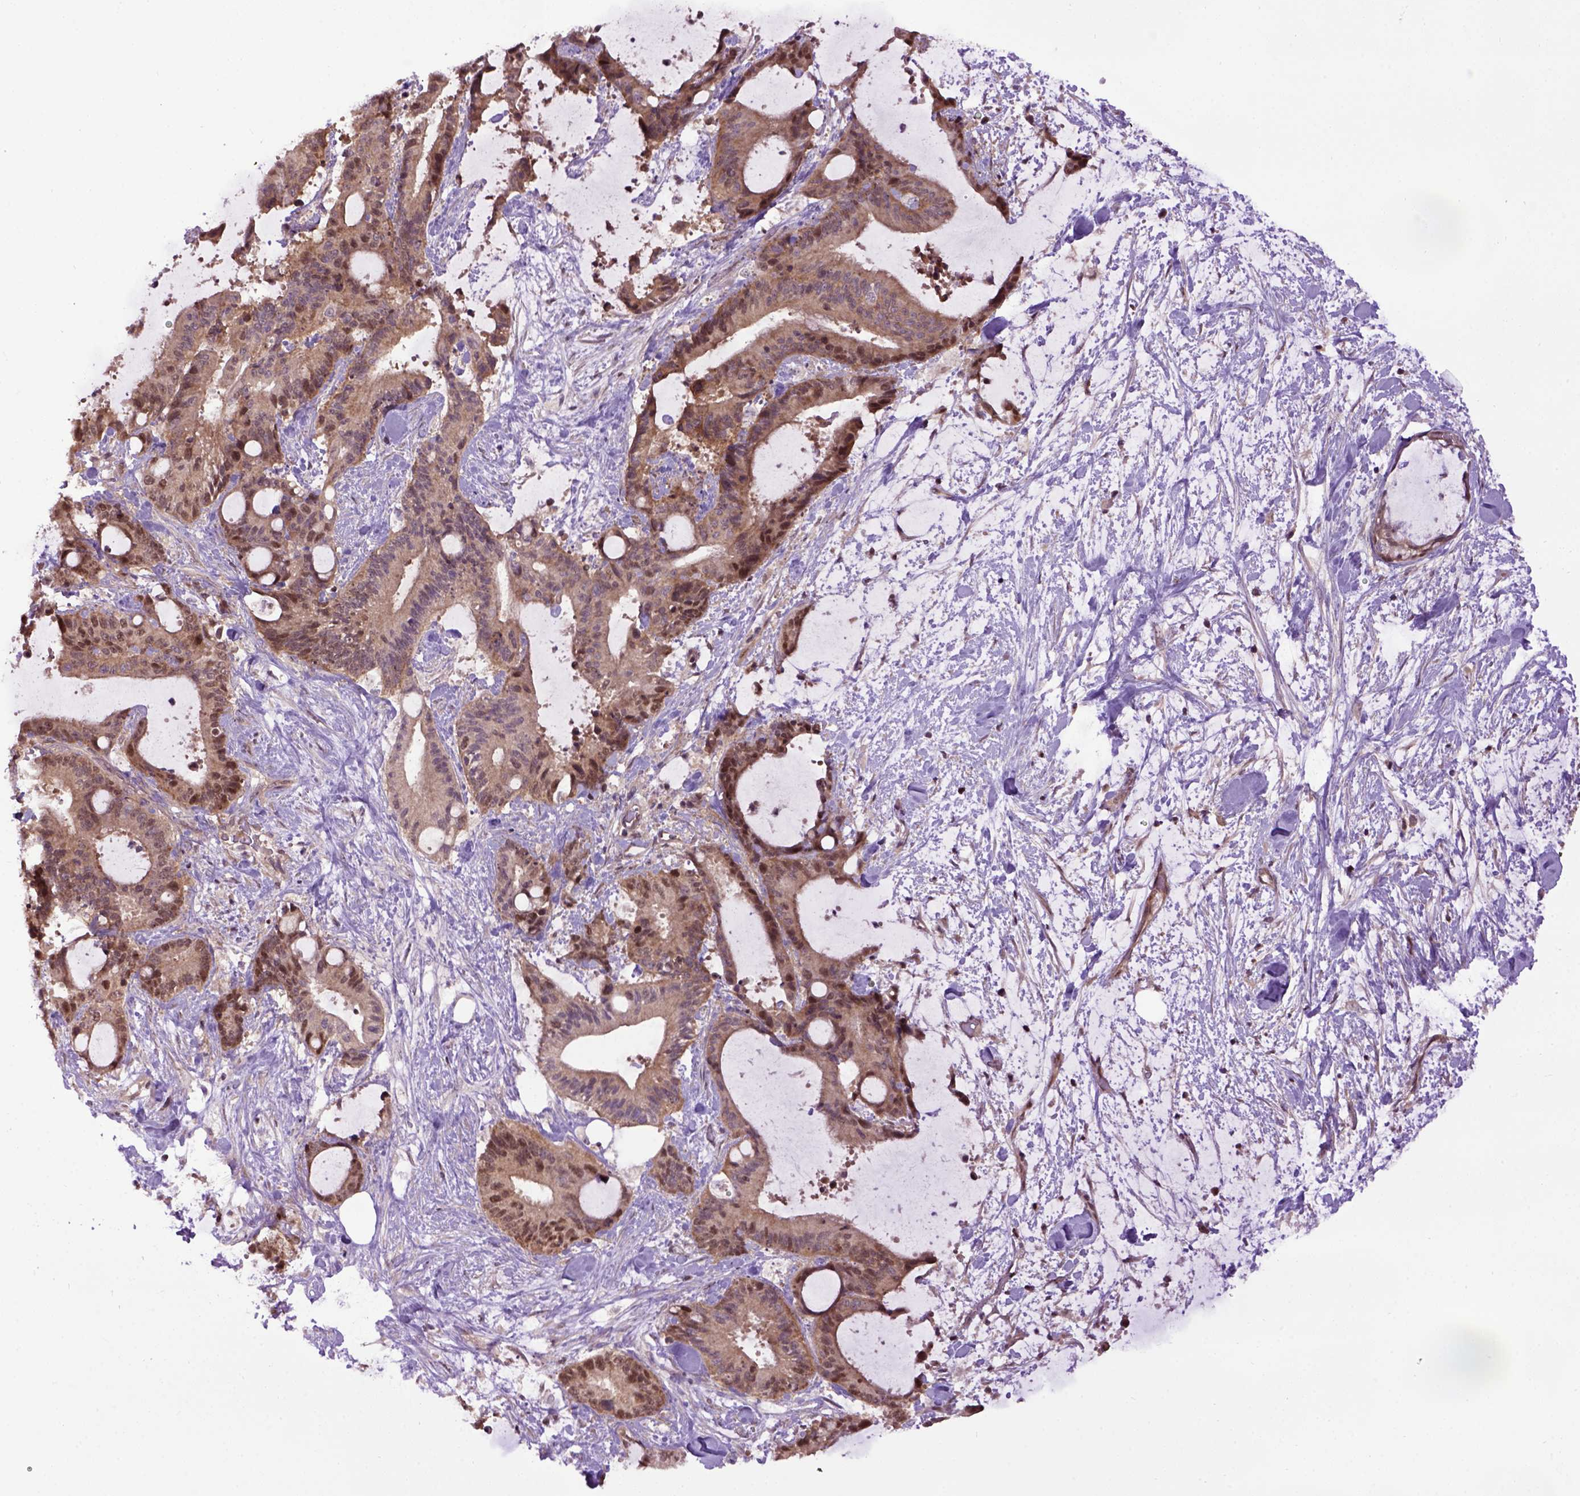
{"staining": {"intensity": "moderate", "quantity": ">75%", "location": "cytoplasmic/membranous,nuclear"}, "tissue": "liver cancer", "cell_type": "Tumor cells", "image_type": "cancer", "snomed": [{"axis": "morphology", "description": "Cholangiocarcinoma"}, {"axis": "topography", "description": "Liver"}], "caption": "Moderate cytoplasmic/membranous and nuclear positivity is identified in about >75% of tumor cells in cholangiocarcinoma (liver).", "gene": "WDR48", "patient": {"sex": "female", "age": 73}}